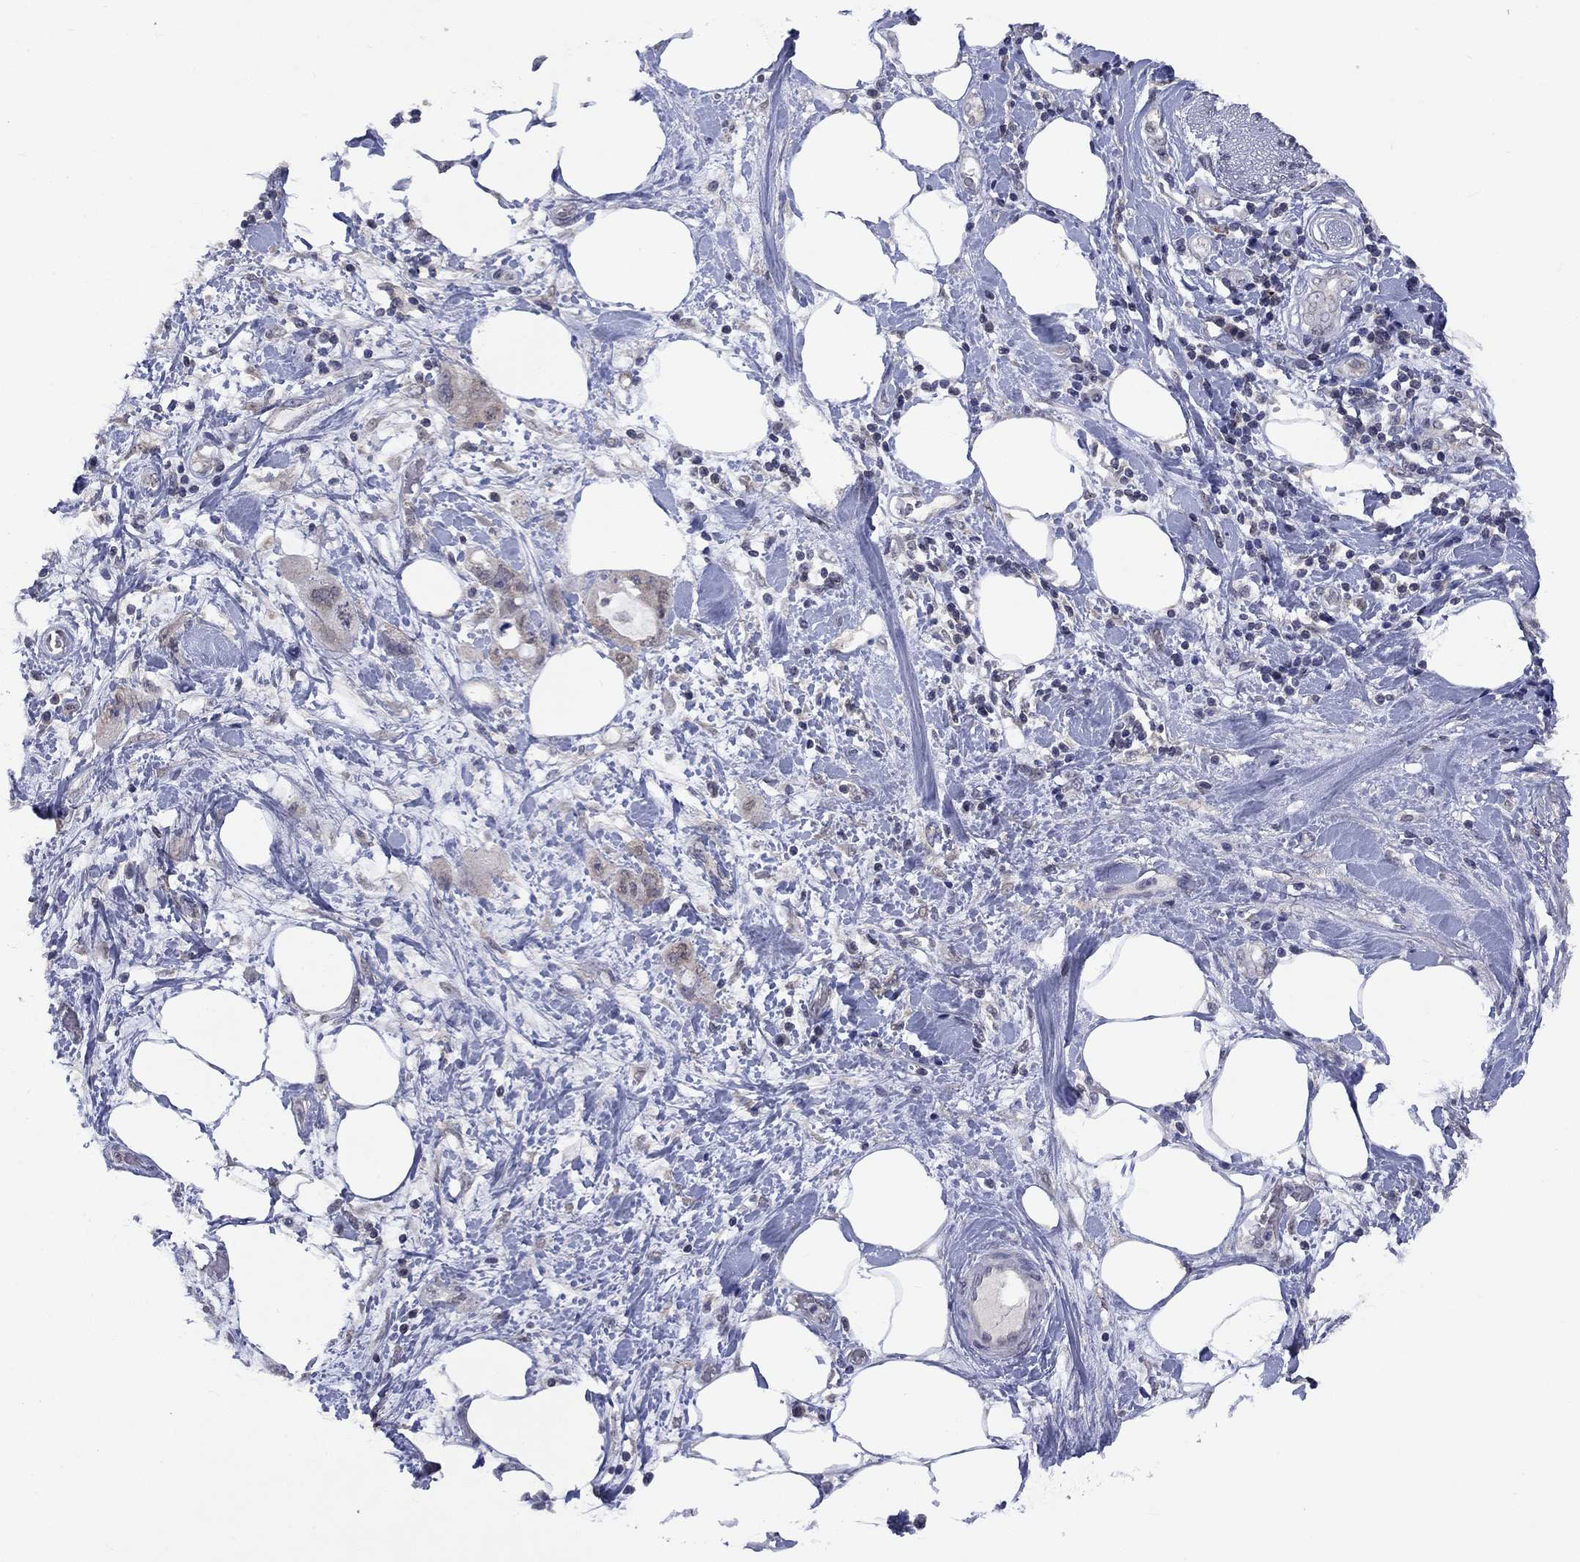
{"staining": {"intensity": "weak", "quantity": "<25%", "location": "cytoplasmic/membranous"}, "tissue": "pancreatic cancer", "cell_type": "Tumor cells", "image_type": "cancer", "snomed": [{"axis": "morphology", "description": "Adenocarcinoma, NOS"}, {"axis": "topography", "description": "Pancreas"}], "caption": "Immunohistochemistry (IHC) of human pancreatic cancer (adenocarcinoma) exhibits no staining in tumor cells. (Stains: DAB IHC with hematoxylin counter stain, Microscopy: brightfield microscopy at high magnification).", "gene": "SPATA33", "patient": {"sex": "female", "age": 56}}